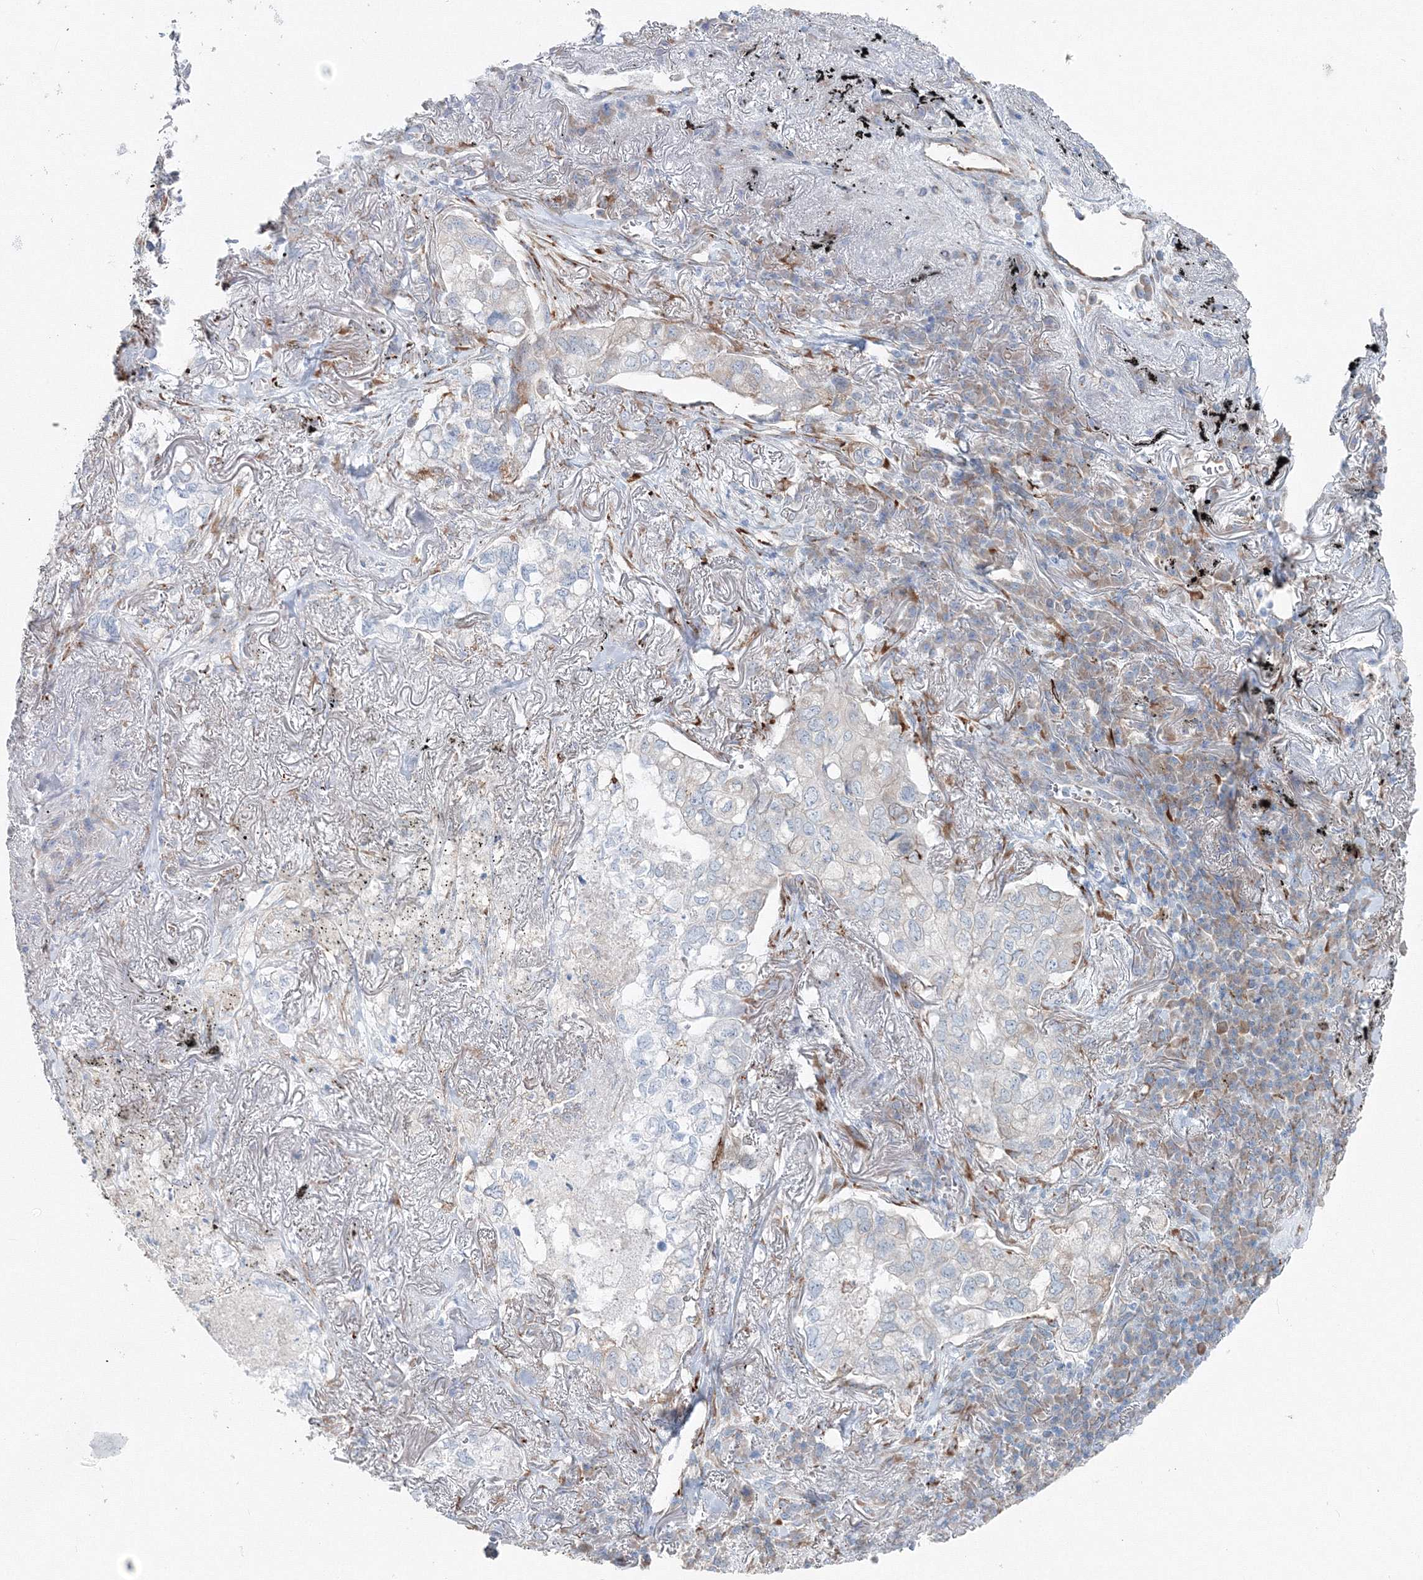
{"staining": {"intensity": "negative", "quantity": "none", "location": "none"}, "tissue": "lung cancer", "cell_type": "Tumor cells", "image_type": "cancer", "snomed": [{"axis": "morphology", "description": "Adenocarcinoma, NOS"}, {"axis": "topography", "description": "Lung"}], "caption": "Immunohistochemical staining of adenocarcinoma (lung) displays no significant positivity in tumor cells.", "gene": "RCN1", "patient": {"sex": "male", "age": 65}}